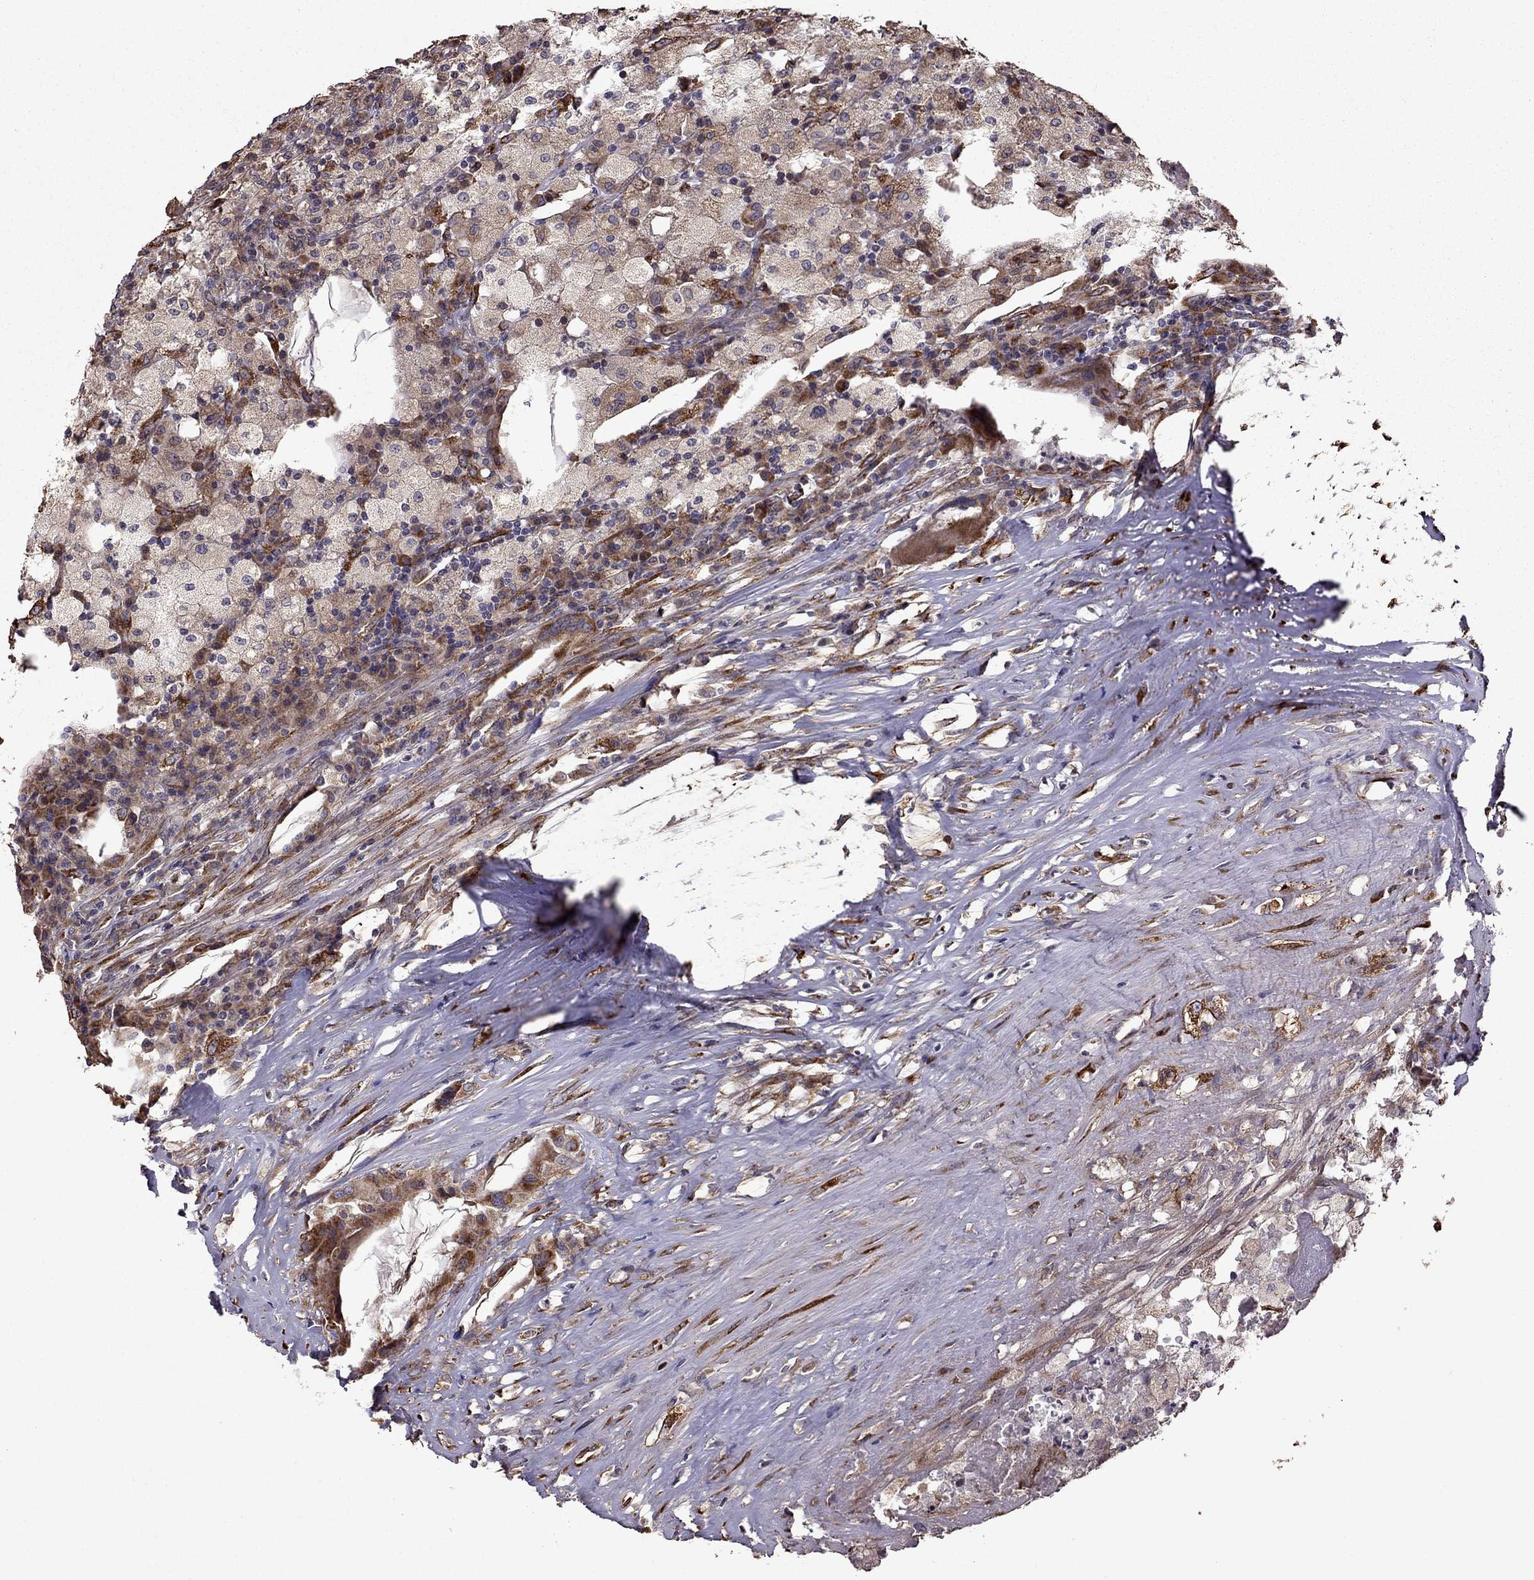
{"staining": {"intensity": "moderate", "quantity": "25%-75%", "location": "cytoplasmic/membranous"}, "tissue": "testis cancer", "cell_type": "Tumor cells", "image_type": "cancer", "snomed": [{"axis": "morphology", "description": "Necrosis, NOS"}, {"axis": "morphology", "description": "Carcinoma, Embryonal, NOS"}, {"axis": "topography", "description": "Testis"}], "caption": "Immunohistochemistry (IHC) (DAB) staining of human testis cancer reveals moderate cytoplasmic/membranous protein expression in about 25%-75% of tumor cells. (brown staining indicates protein expression, while blue staining denotes nuclei).", "gene": "IKBIP", "patient": {"sex": "male", "age": 19}}